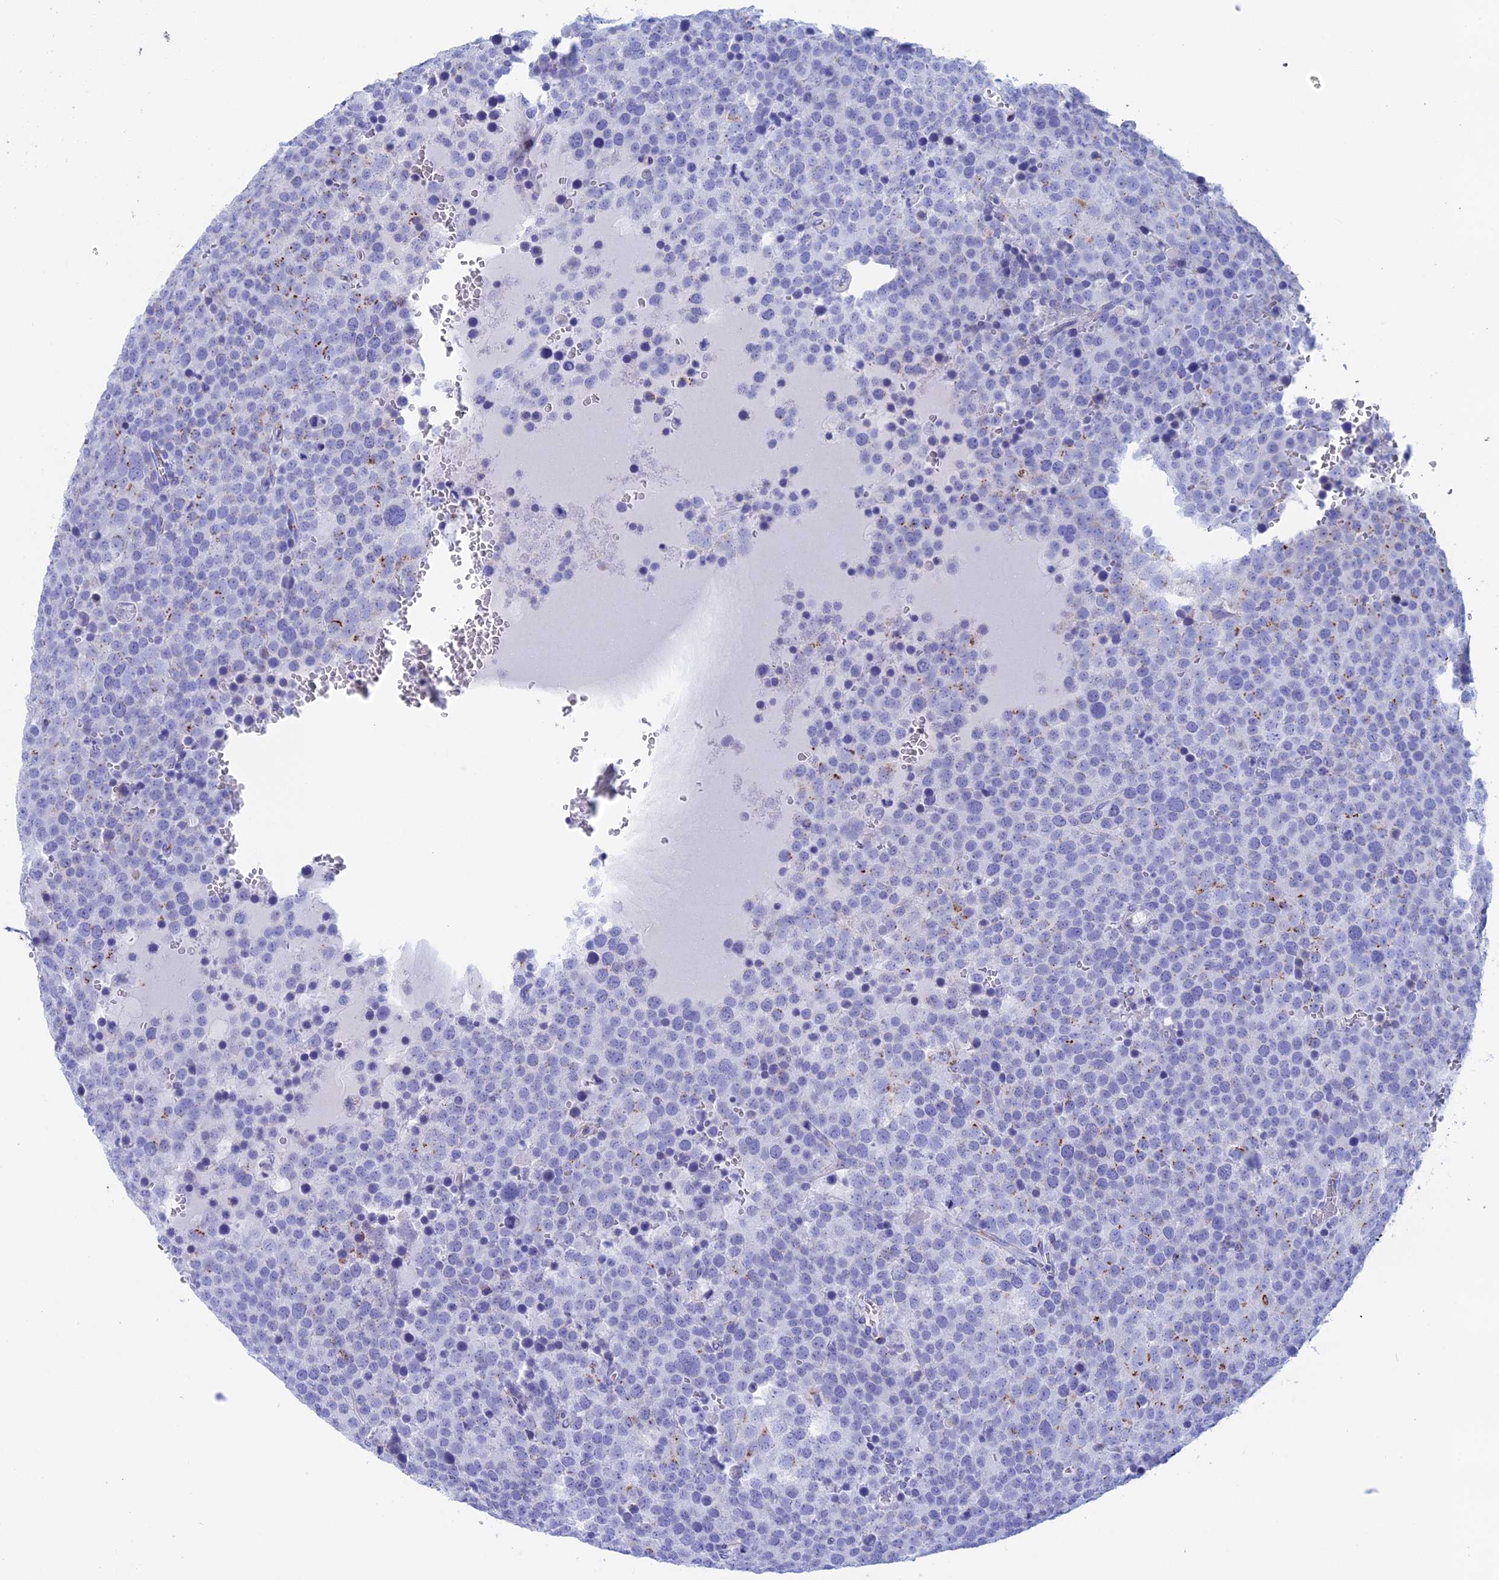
{"staining": {"intensity": "moderate", "quantity": "<25%", "location": "cytoplasmic/membranous"}, "tissue": "testis cancer", "cell_type": "Tumor cells", "image_type": "cancer", "snomed": [{"axis": "morphology", "description": "Seminoma, NOS"}, {"axis": "topography", "description": "Testis"}], "caption": "Human testis cancer (seminoma) stained for a protein (brown) displays moderate cytoplasmic/membranous positive positivity in approximately <25% of tumor cells.", "gene": "ERICH4", "patient": {"sex": "male", "age": 71}}